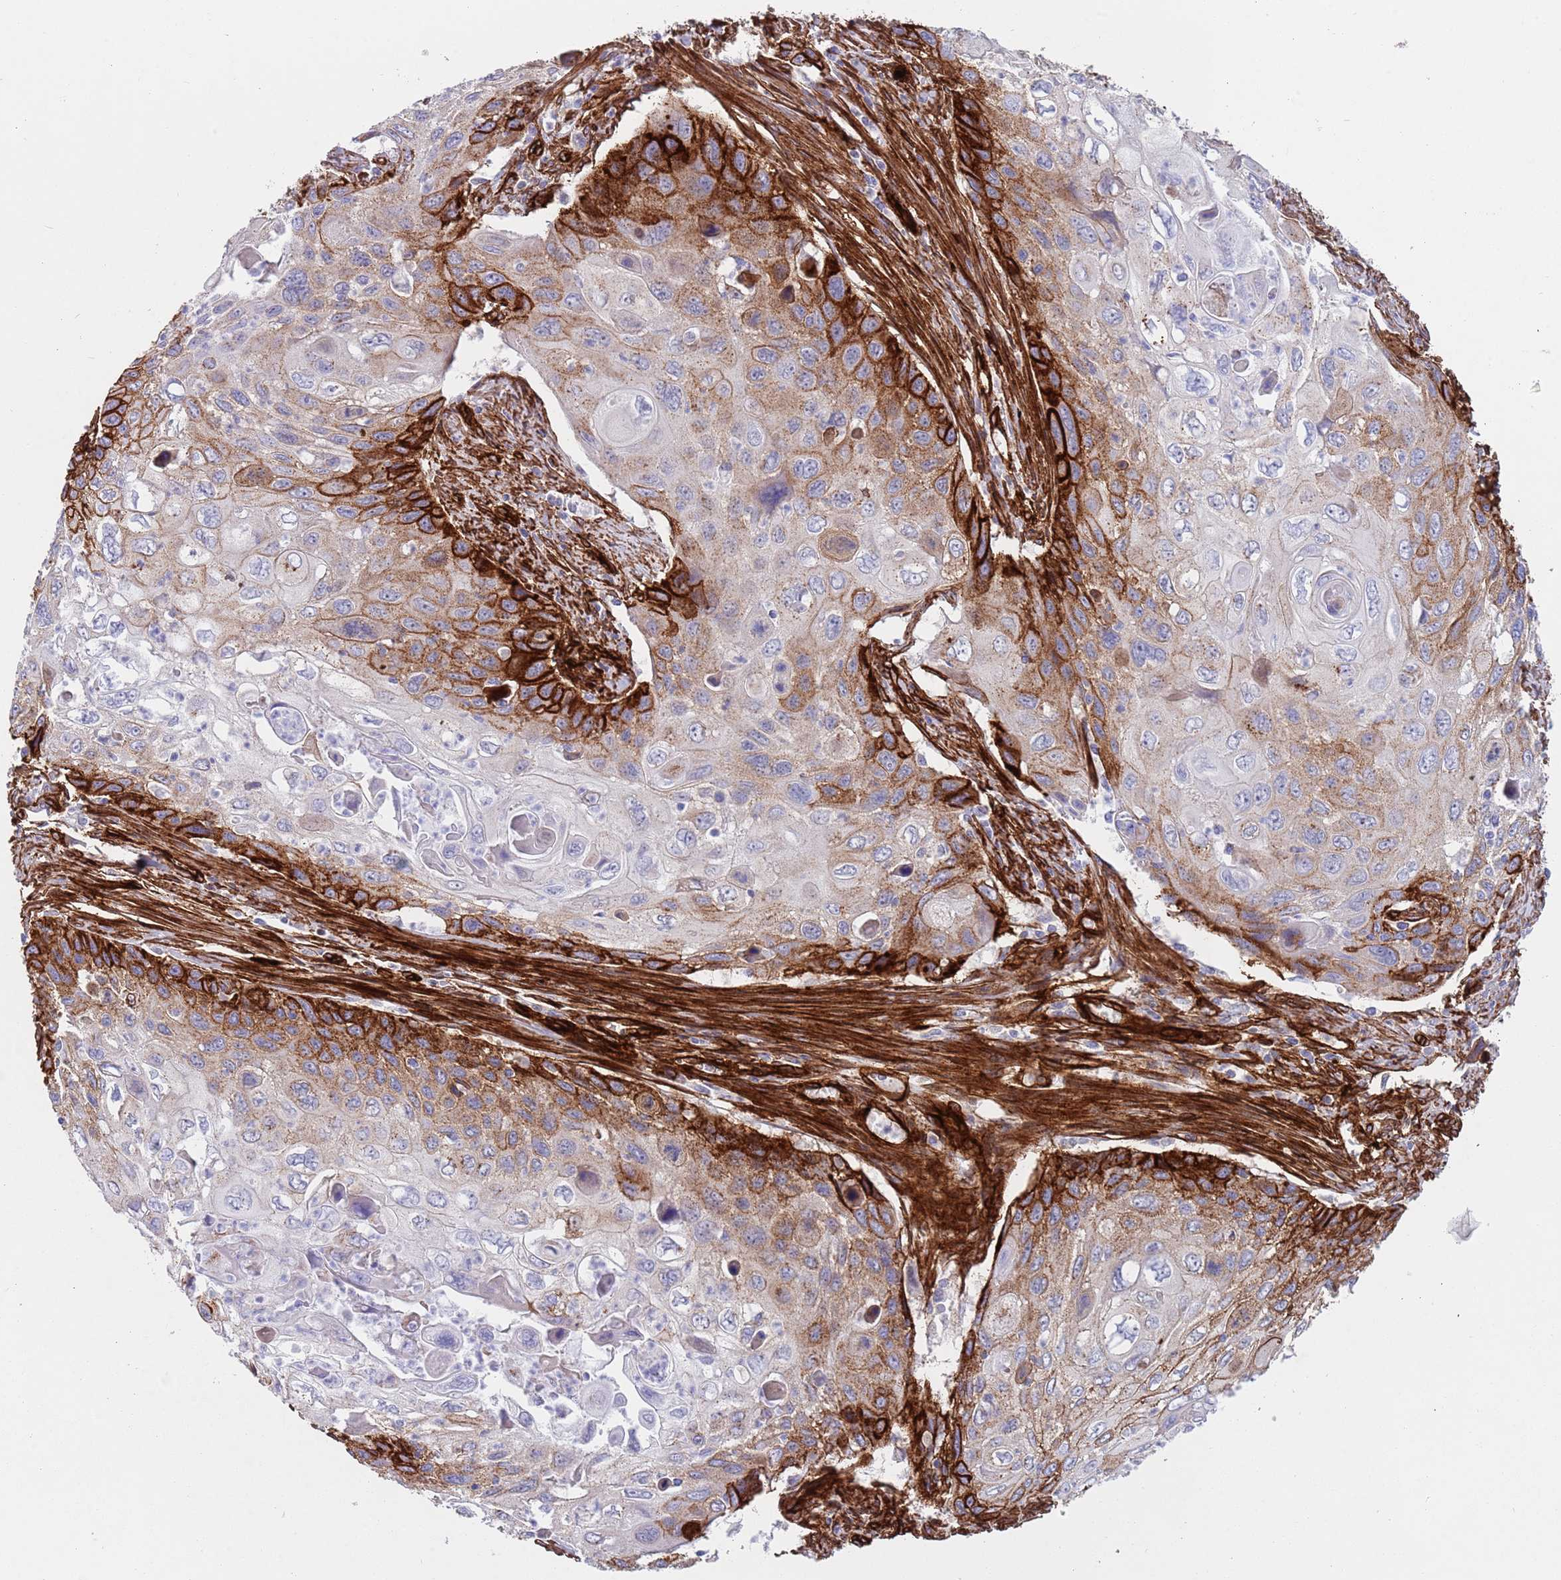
{"staining": {"intensity": "strong", "quantity": "25%-75%", "location": "cytoplasmic/membranous"}, "tissue": "cervical cancer", "cell_type": "Tumor cells", "image_type": "cancer", "snomed": [{"axis": "morphology", "description": "Squamous cell carcinoma, NOS"}, {"axis": "topography", "description": "Cervix"}], "caption": "Human squamous cell carcinoma (cervical) stained with a protein marker displays strong staining in tumor cells.", "gene": "CAV2", "patient": {"sex": "female", "age": 70}}